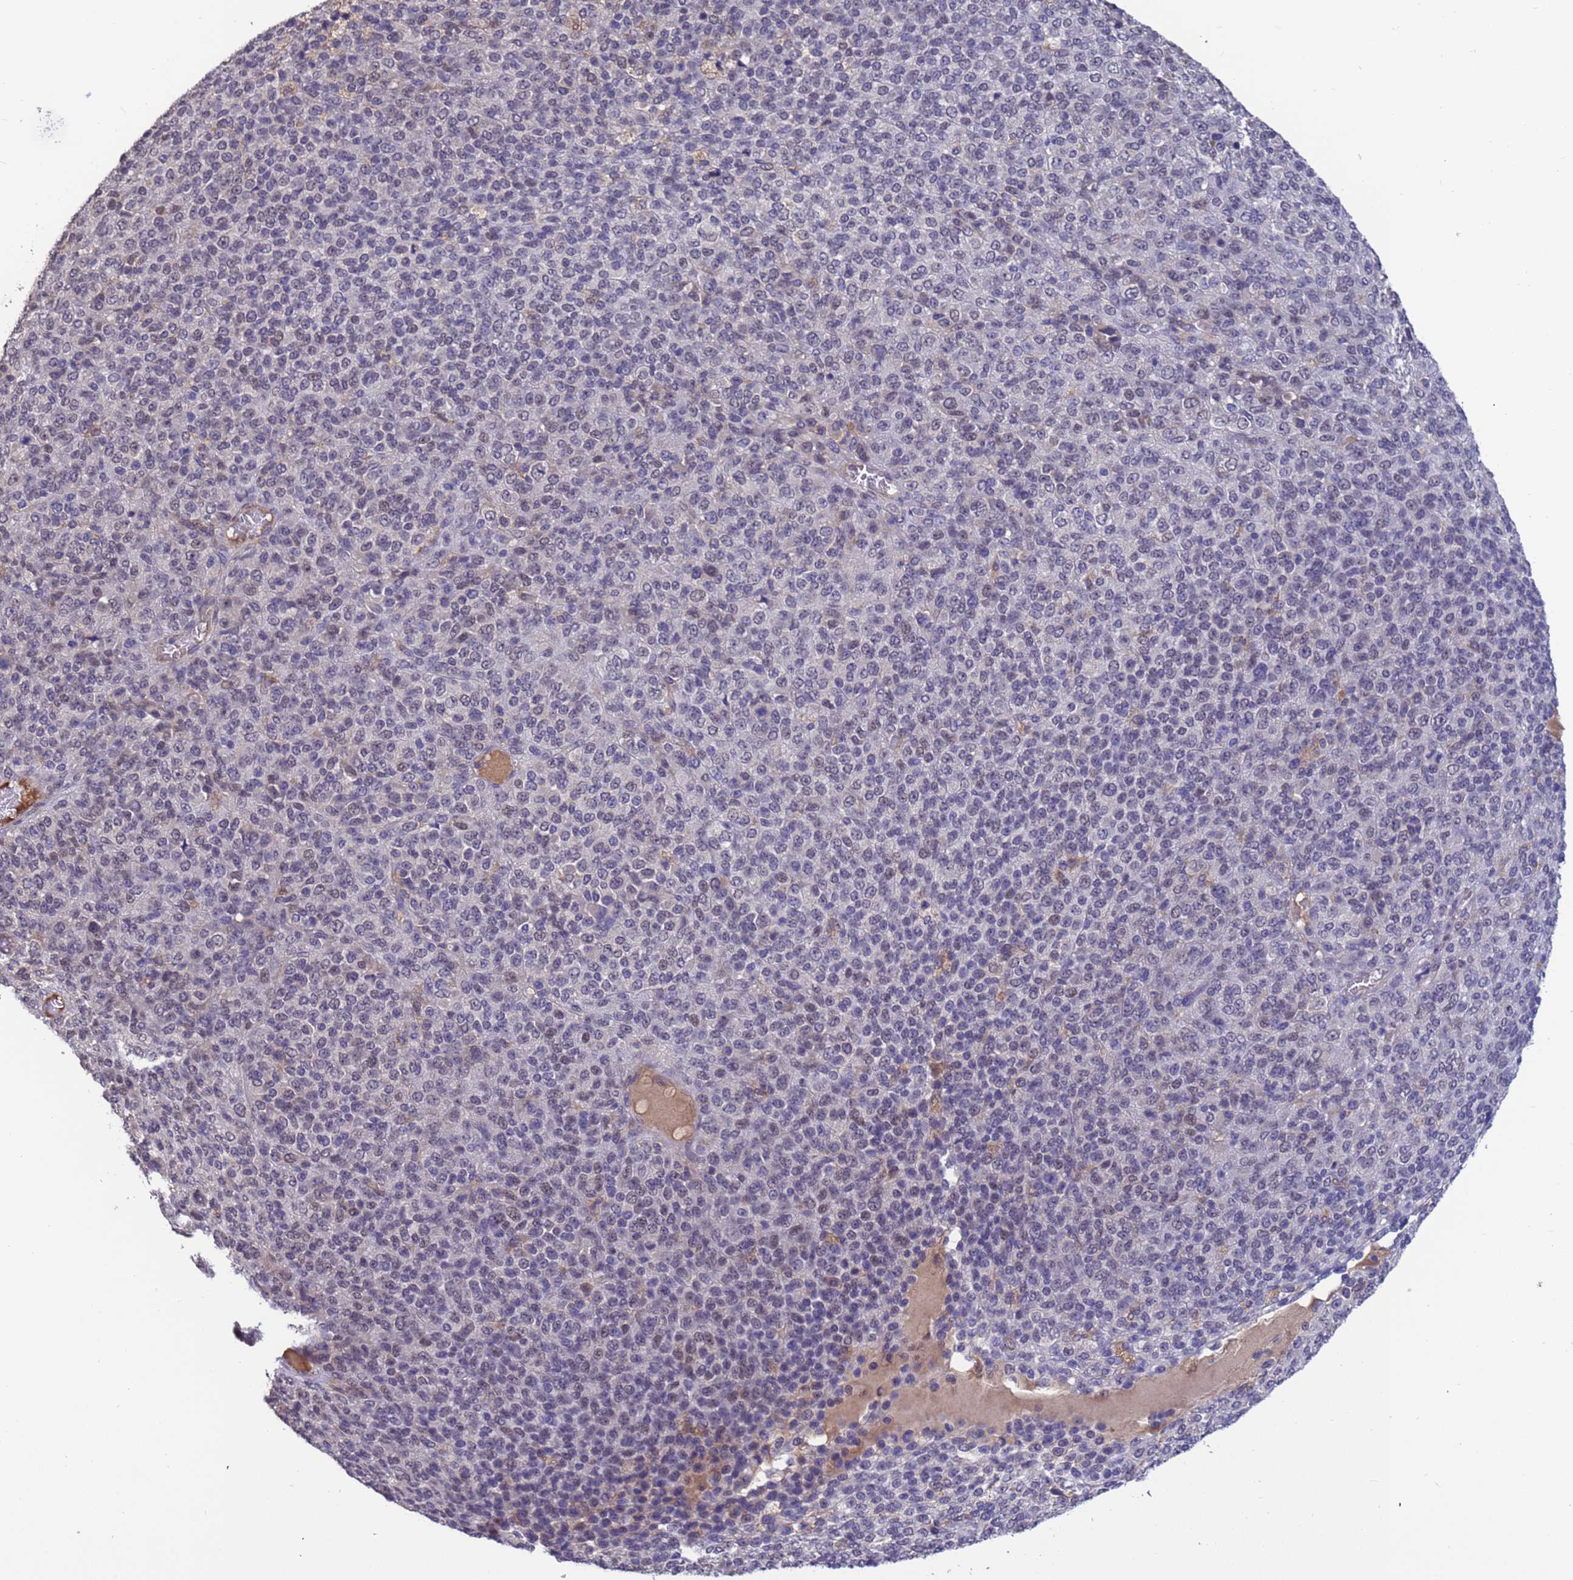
{"staining": {"intensity": "negative", "quantity": "none", "location": "none"}, "tissue": "melanoma", "cell_type": "Tumor cells", "image_type": "cancer", "snomed": [{"axis": "morphology", "description": "Malignant melanoma, Metastatic site"}, {"axis": "topography", "description": "Brain"}], "caption": "DAB immunohistochemical staining of melanoma reveals no significant positivity in tumor cells.", "gene": "AMPD3", "patient": {"sex": "female", "age": 56}}